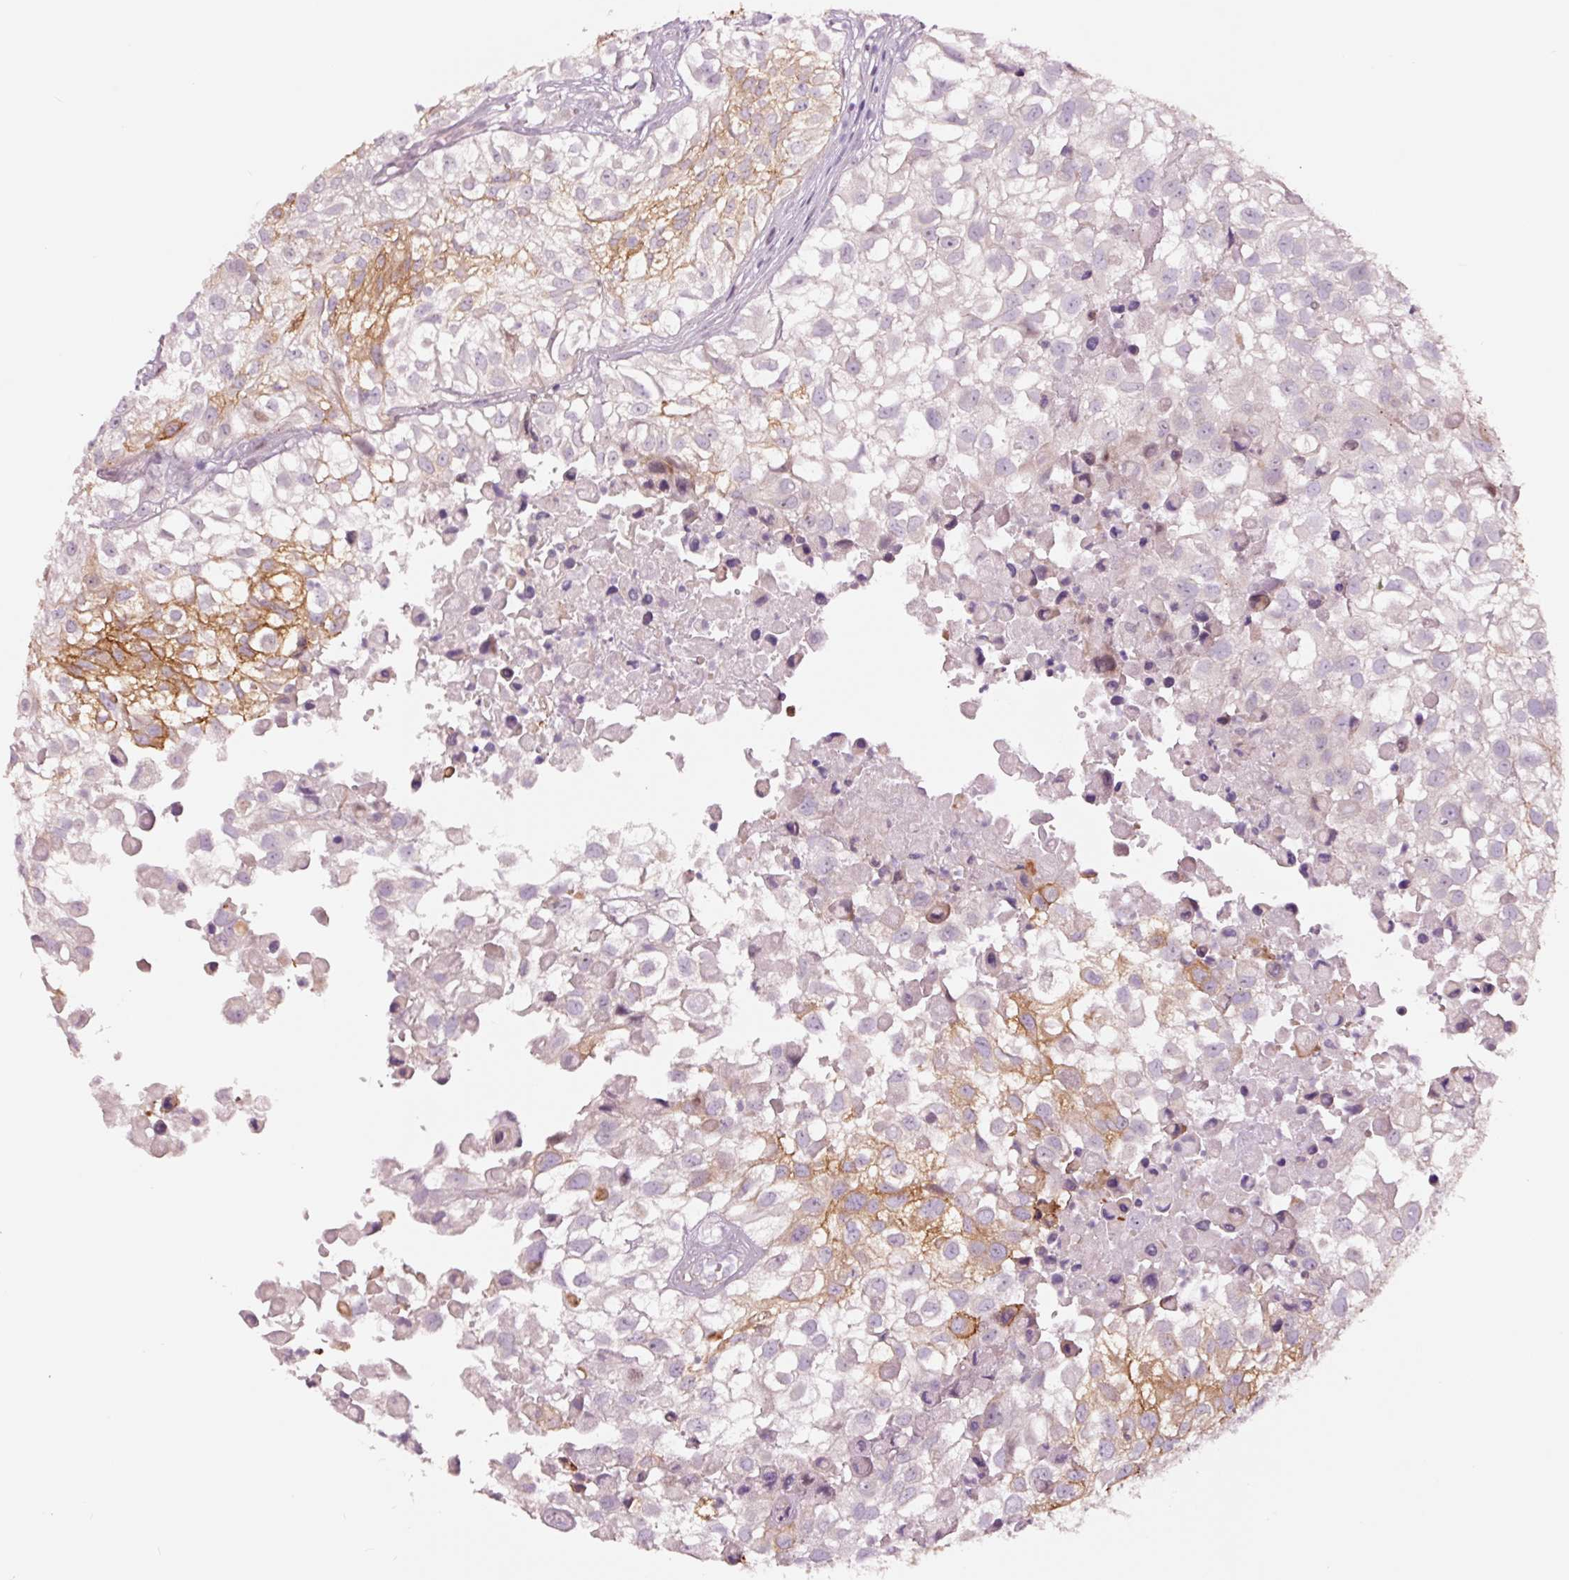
{"staining": {"intensity": "moderate", "quantity": "<25%", "location": "cytoplasmic/membranous"}, "tissue": "urothelial cancer", "cell_type": "Tumor cells", "image_type": "cancer", "snomed": [{"axis": "morphology", "description": "Urothelial carcinoma, High grade"}, {"axis": "topography", "description": "Urinary bladder"}], "caption": "Immunohistochemistry (IHC) micrograph of neoplastic tissue: high-grade urothelial carcinoma stained using immunohistochemistry demonstrates low levels of moderate protein expression localized specifically in the cytoplasmic/membranous of tumor cells, appearing as a cytoplasmic/membranous brown color.", "gene": "DAPP1", "patient": {"sex": "male", "age": 56}}